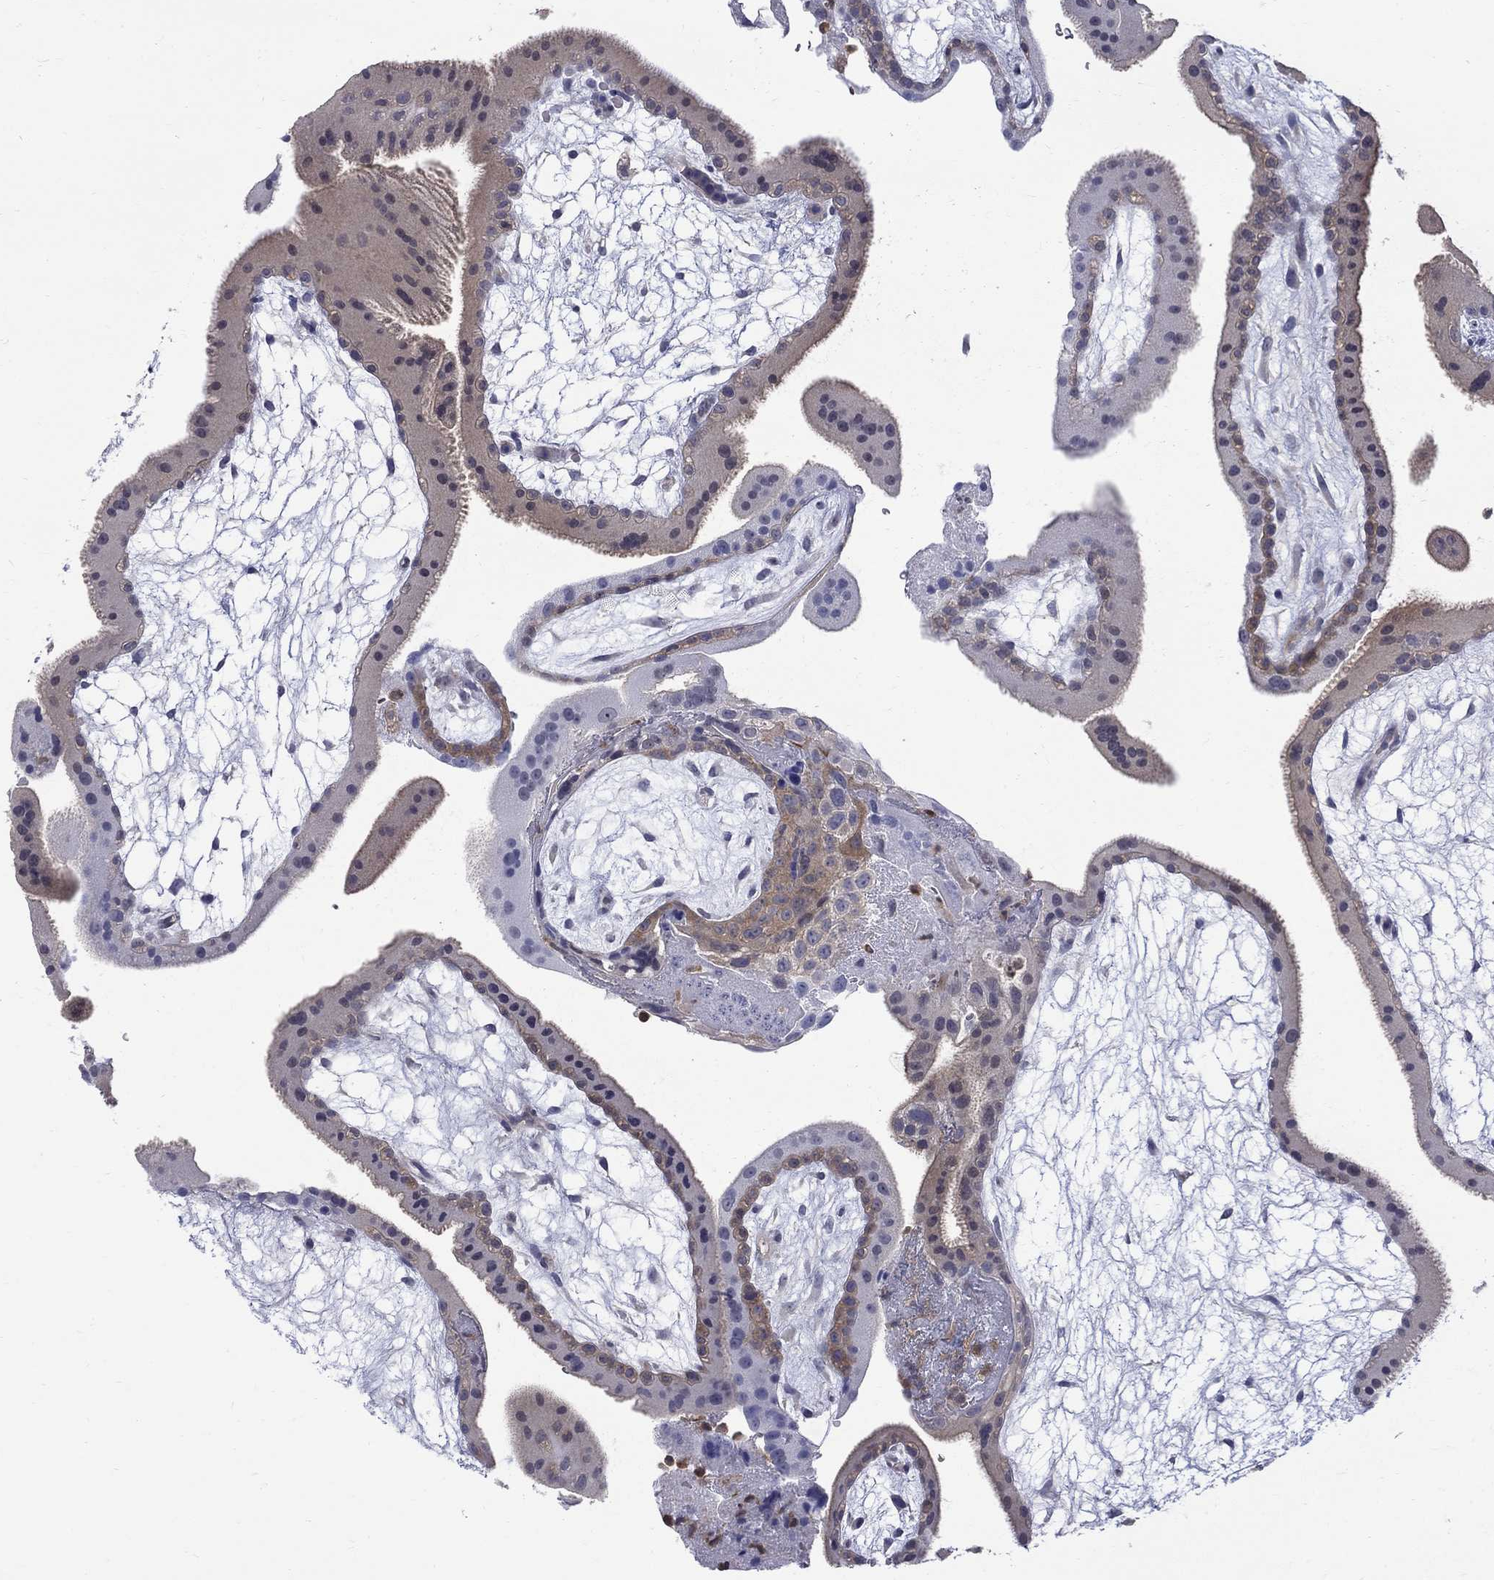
{"staining": {"intensity": "negative", "quantity": "none", "location": "none"}, "tissue": "placenta", "cell_type": "Decidual cells", "image_type": "normal", "snomed": [{"axis": "morphology", "description": "Normal tissue, NOS"}, {"axis": "topography", "description": "Placenta"}], "caption": "Image shows no protein staining in decidual cells of unremarkable placenta.", "gene": "HKDC1", "patient": {"sex": "female", "age": 19}}